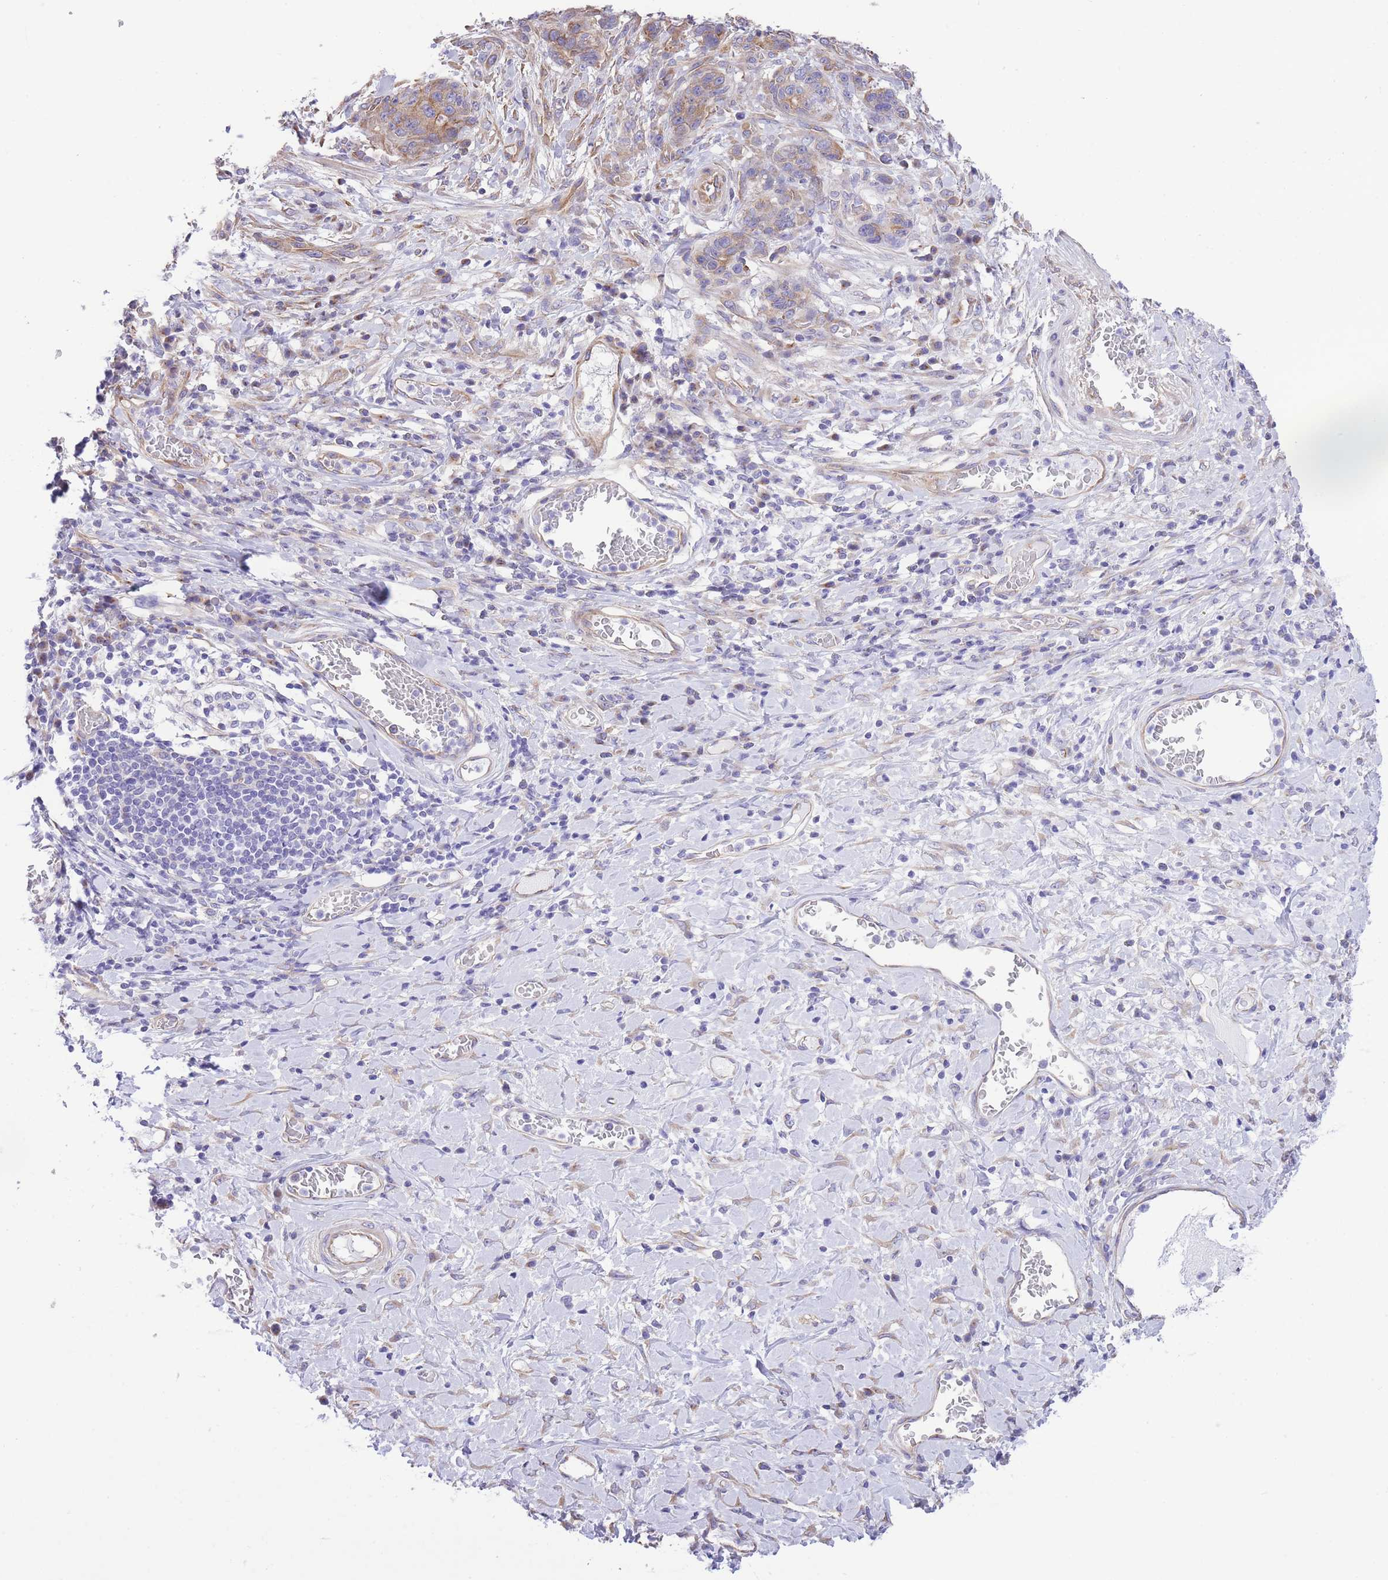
{"staining": {"intensity": "moderate", "quantity": ">75%", "location": "cytoplasmic/membranous"}, "tissue": "stomach cancer", "cell_type": "Tumor cells", "image_type": "cancer", "snomed": [{"axis": "morphology", "description": "Normal tissue, NOS"}, {"axis": "morphology", "description": "Adenocarcinoma, NOS"}, {"axis": "topography", "description": "Stomach"}], "caption": "Adenocarcinoma (stomach) was stained to show a protein in brown. There is medium levels of moderate cytoplasmic/membranous staining in approximately >75% of tumor cells. (Stains: DAB in brown, nuclei in blue, Microscopy: brightfield microscopy at high magnification).", "gene": "RHOU", "patient": {"sex": "female", "age": 64}}